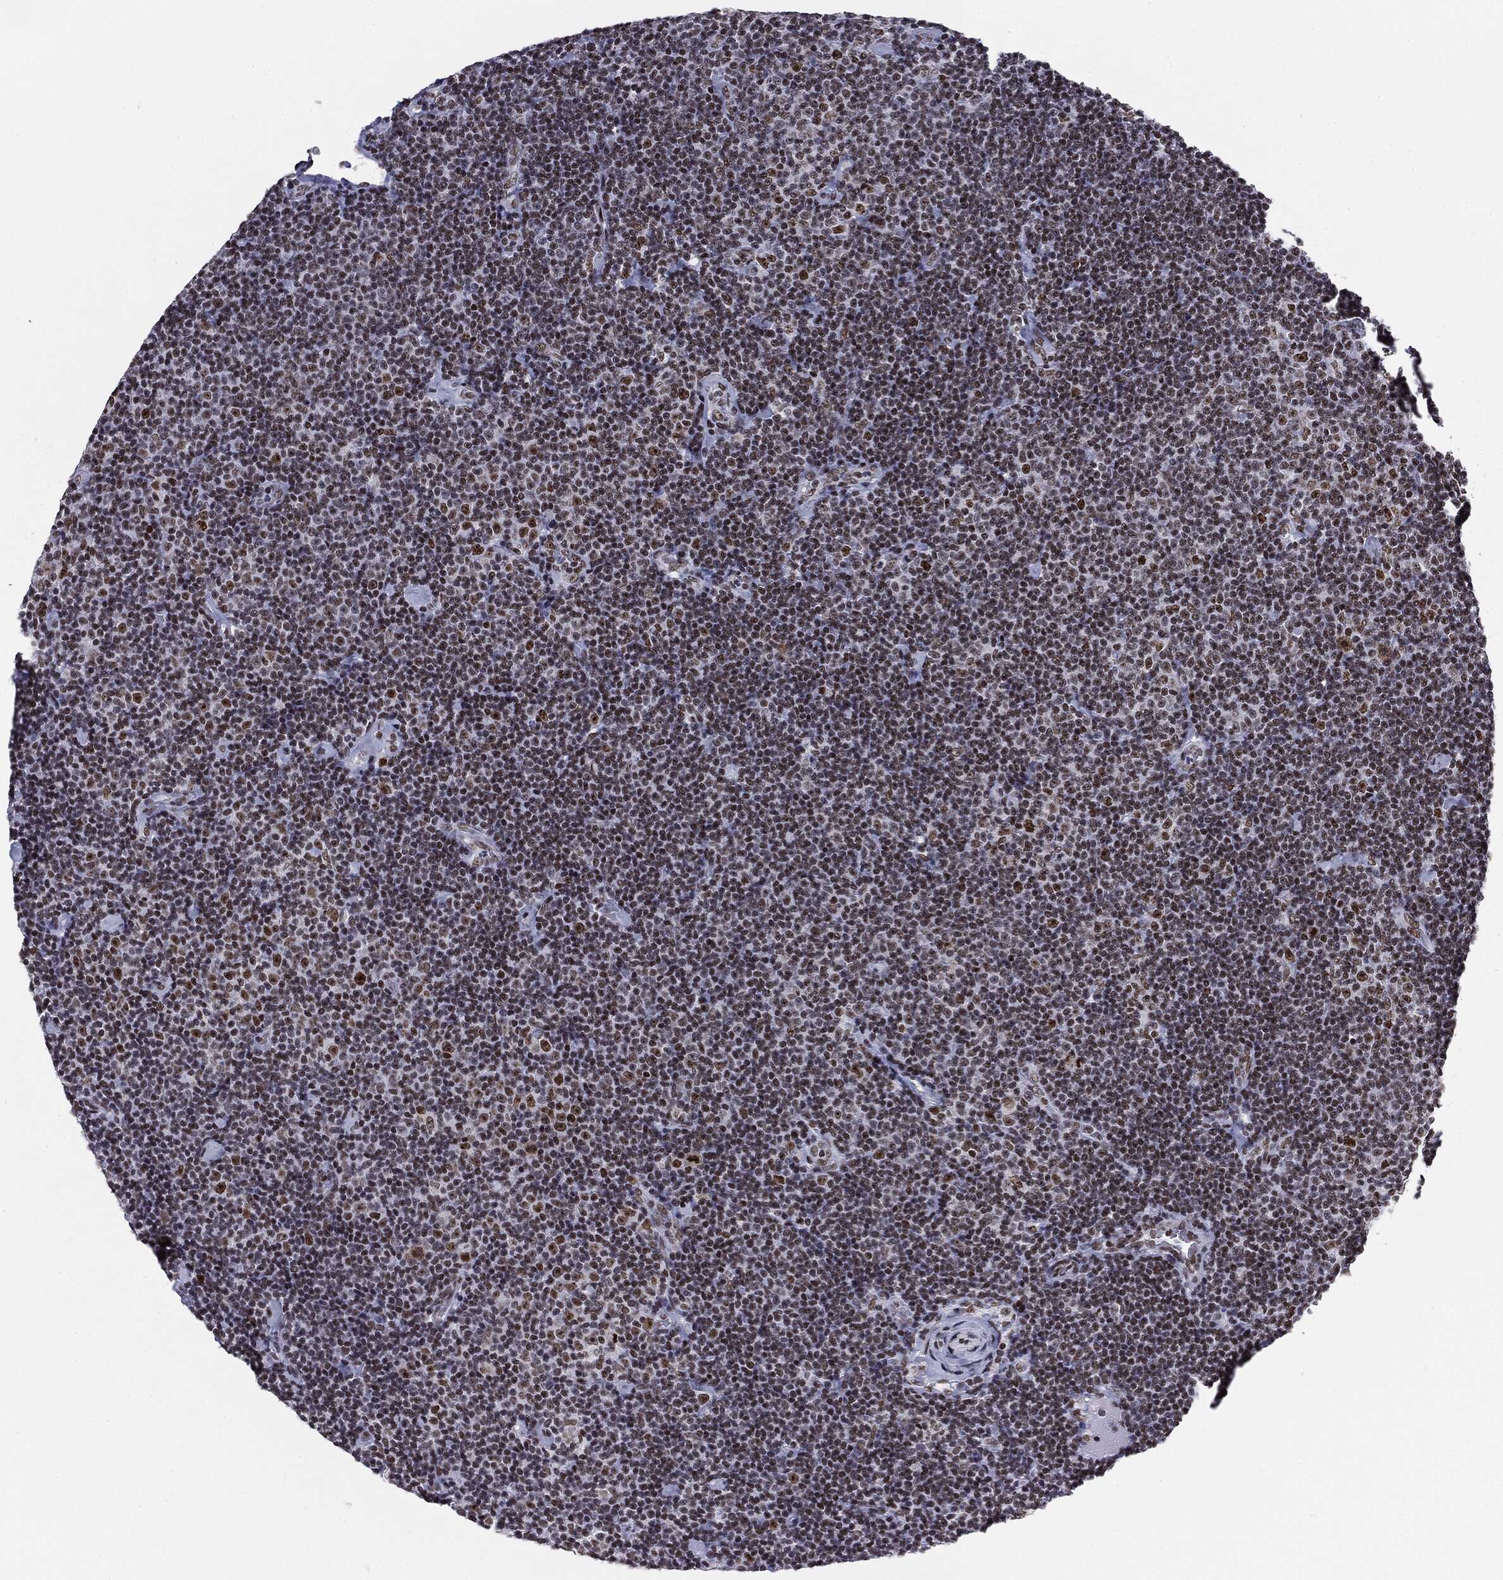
{"staining": {"intensity": "moderate", "quantity": "25%-75%", "location": "nuclear"}, "tissue": "lymphoma", "cell_type": "Tumor cells", "image_type": "cancer", "snomed": [{"axis": "morphology", "description": "Malignant lymphoma, non-Hodgkin's type, Low grade"}, {"axis": "topography", "description": "Lymph node"}], "caption": "This histopathology image displays IHC staining of lymphoma, with medium moderate nuclear positivity in approximately 25%-75% of tumor cells.", "gene": "MDC1", "patient": {"sex": "male", "age": 81}}